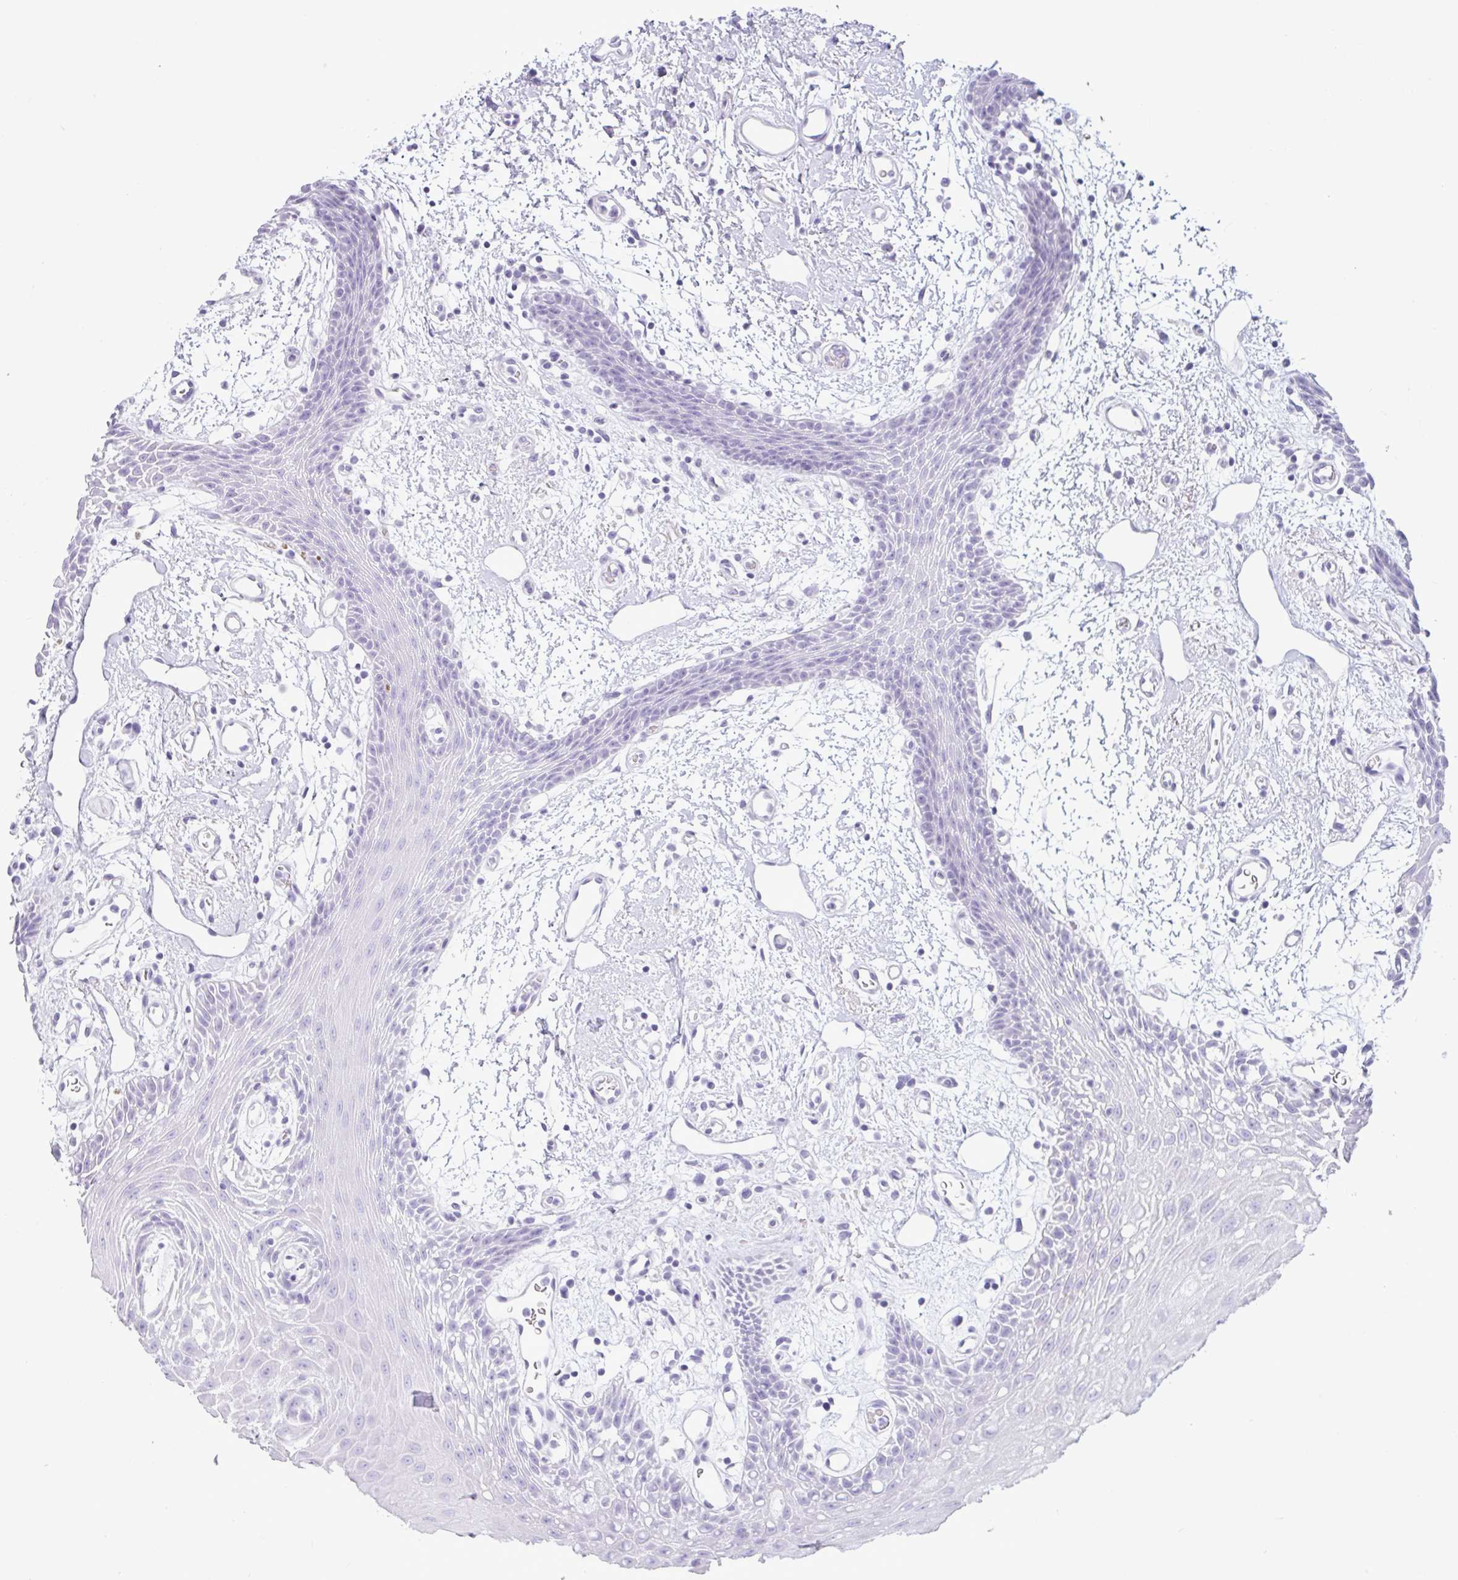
{"staining": {"intensity": "negative", "quantity": "none", "location": "none"}, "tissue": "oral mucosa", "cell_type": "Squamous epithelial cells", "image_type": "normal", "snomed": [{"axis": "morphology", "description": "Normal tissue, NOS"}, {"axis": "topography", "description": "Oral tissue"}], "caption": "This is an immunohistochemistry photomicrograph of benign oral mucosa. There is no positivity in squamous epithelial cells.", "gene": "CTSE", "patient": {"sex": "female", "age": 59}}